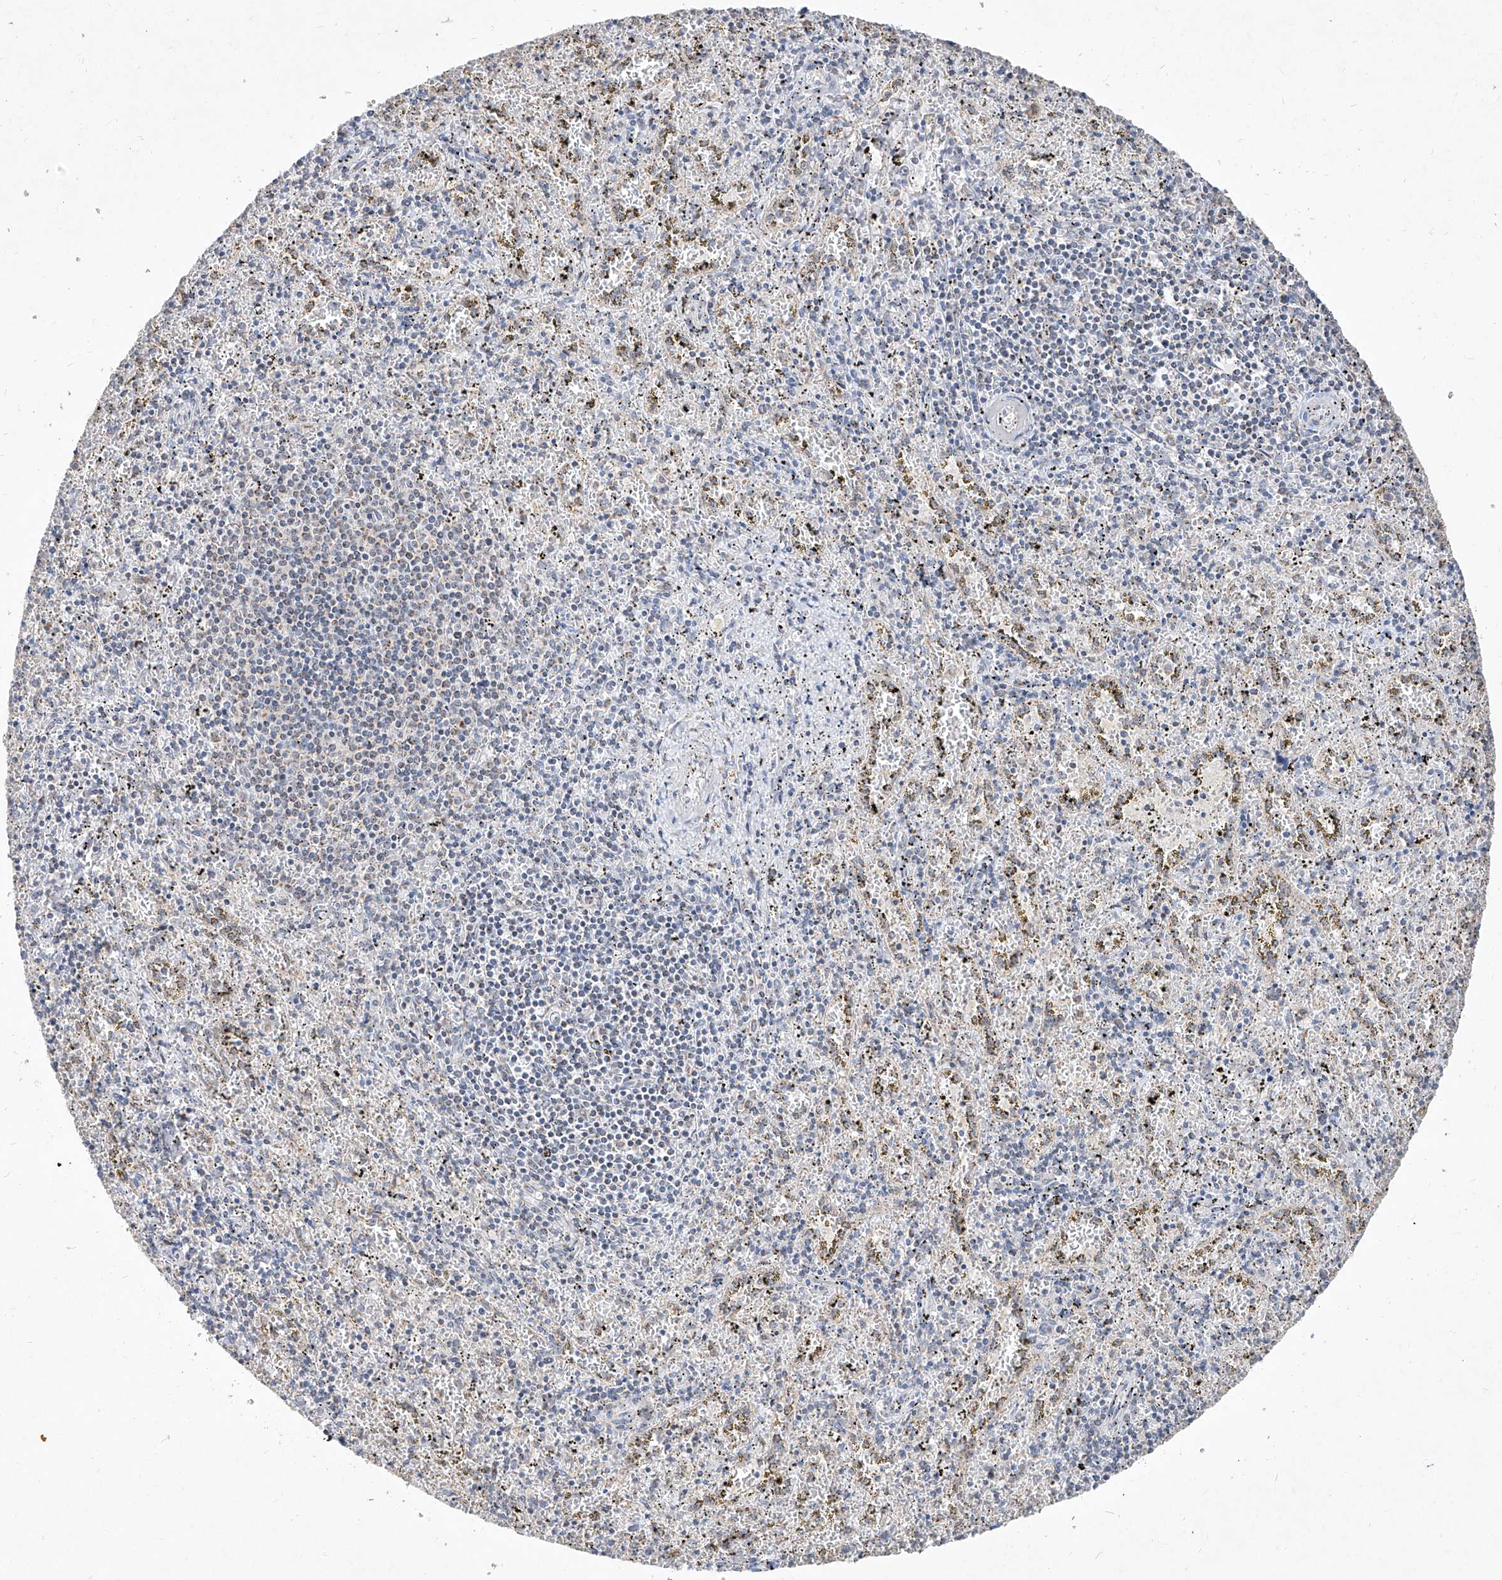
{"staining": {"intensity": "negative", "quantity": "none", "location": "none"}, "tissue": "spleen", "cell_type": "Cells in red pulp", "image_type": "normal", "snomed": [{"axis": "morphology", "description": "Normal tissue, NOS"}, {"axis": "topography", "description": "Spleen"}], "caption": "Human spleen stained for a protein using immunohistochemistry reveals no positivity in cells in red pulp.", "gene": "NDUFB3", "patient": {"sex": "male", "age": 11}}